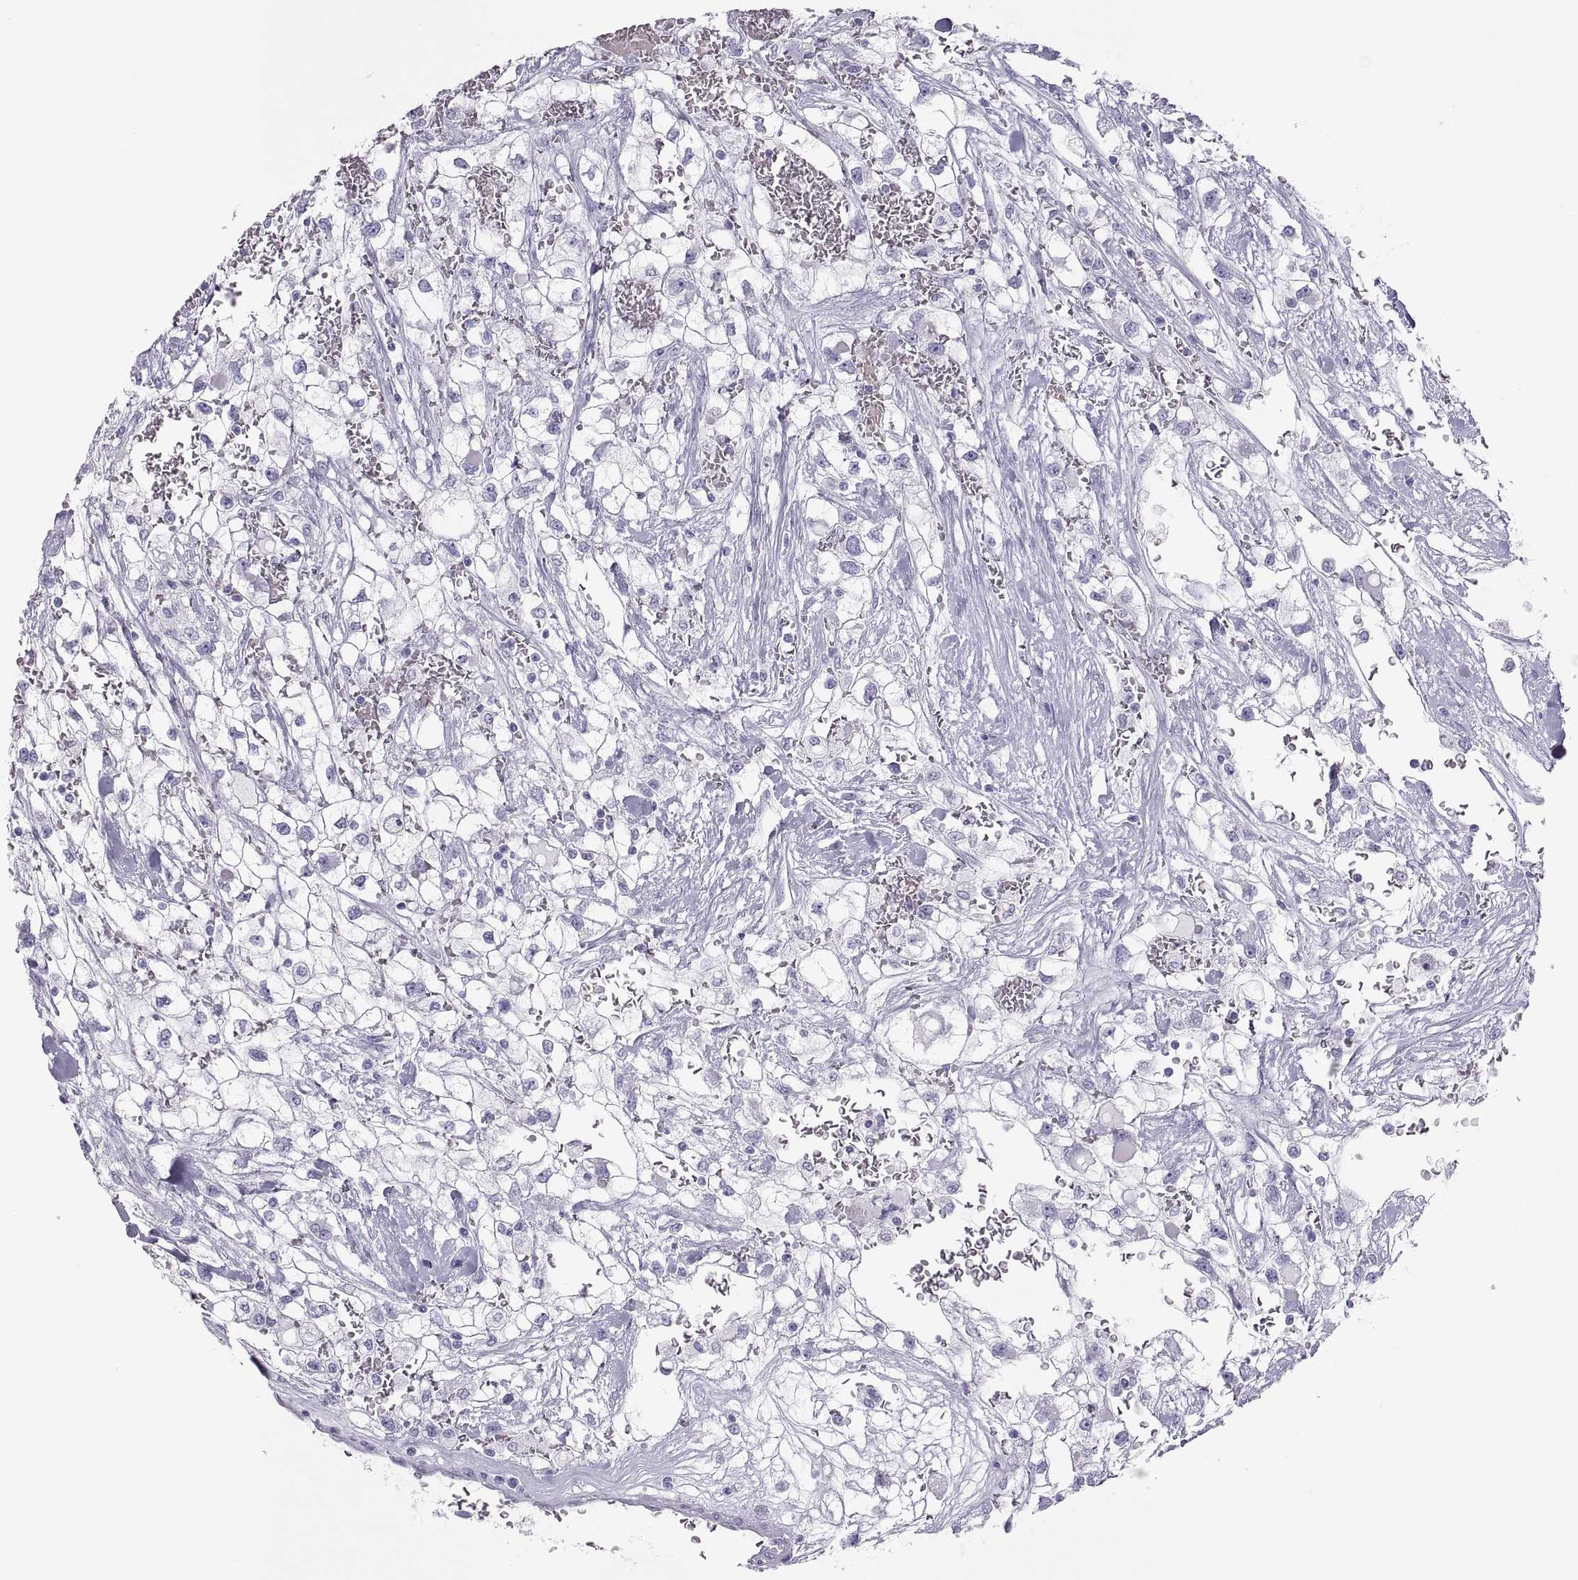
{"staining": {"intensity": "negative", "quantity": "none", "location": "none"}, "tissue": "renal cancer", "cell_type": "Tumor cells", "image_type": "cancer", "snomed": [{"axis": "morphology", "description": "Adenocarcinoma, NOS"}, {"axis": "topography", "description": "Kidney"}], "caption": "Renal cancer was stained to show a protein in brown. There is no significant staining in tumor cells.", "gene": "SEMG1", "patient": {"sex": "male", "age": 59}}